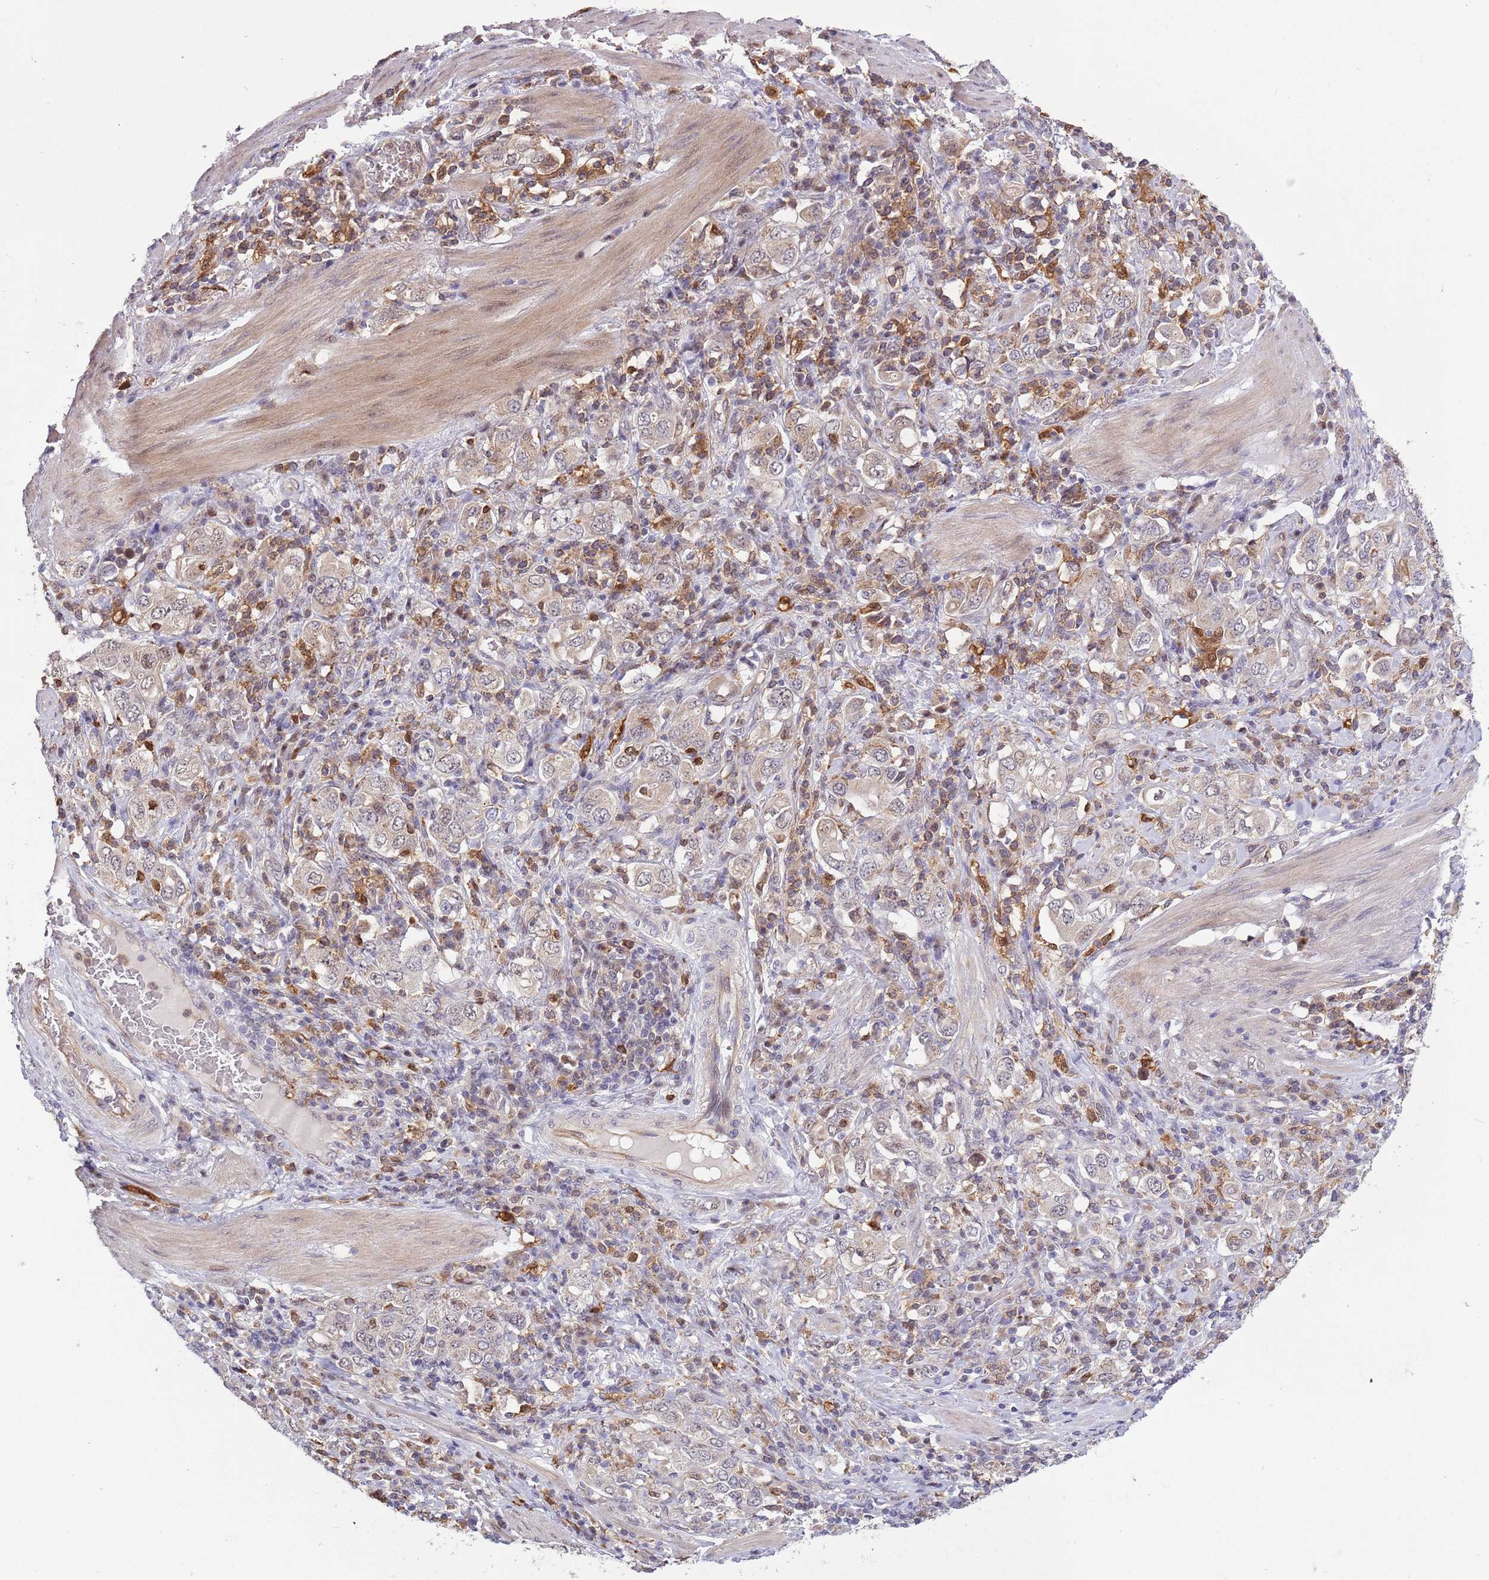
{"staining": {"intensity": "weak", "quantity": "<25%", "location": "cytoplasmic/membranous"}, "tissue": "stomach cancer", "cell_type": "Tumor cells", "image_type": "cancer", "snomed": [{"axis": "morphology", "description": "Adenocarcinoma, NOS"}, {"axis": "topography", "description": "Stomach, upper"}, {"axis": "topography", "description": "Stomach"}], "caption": "Immunohistochemical staining of human stomach cancer exhibits no significant positivity in tumor cells.", "gene": "CCNJL", "patient": {"sex": "male", "age": 62}}